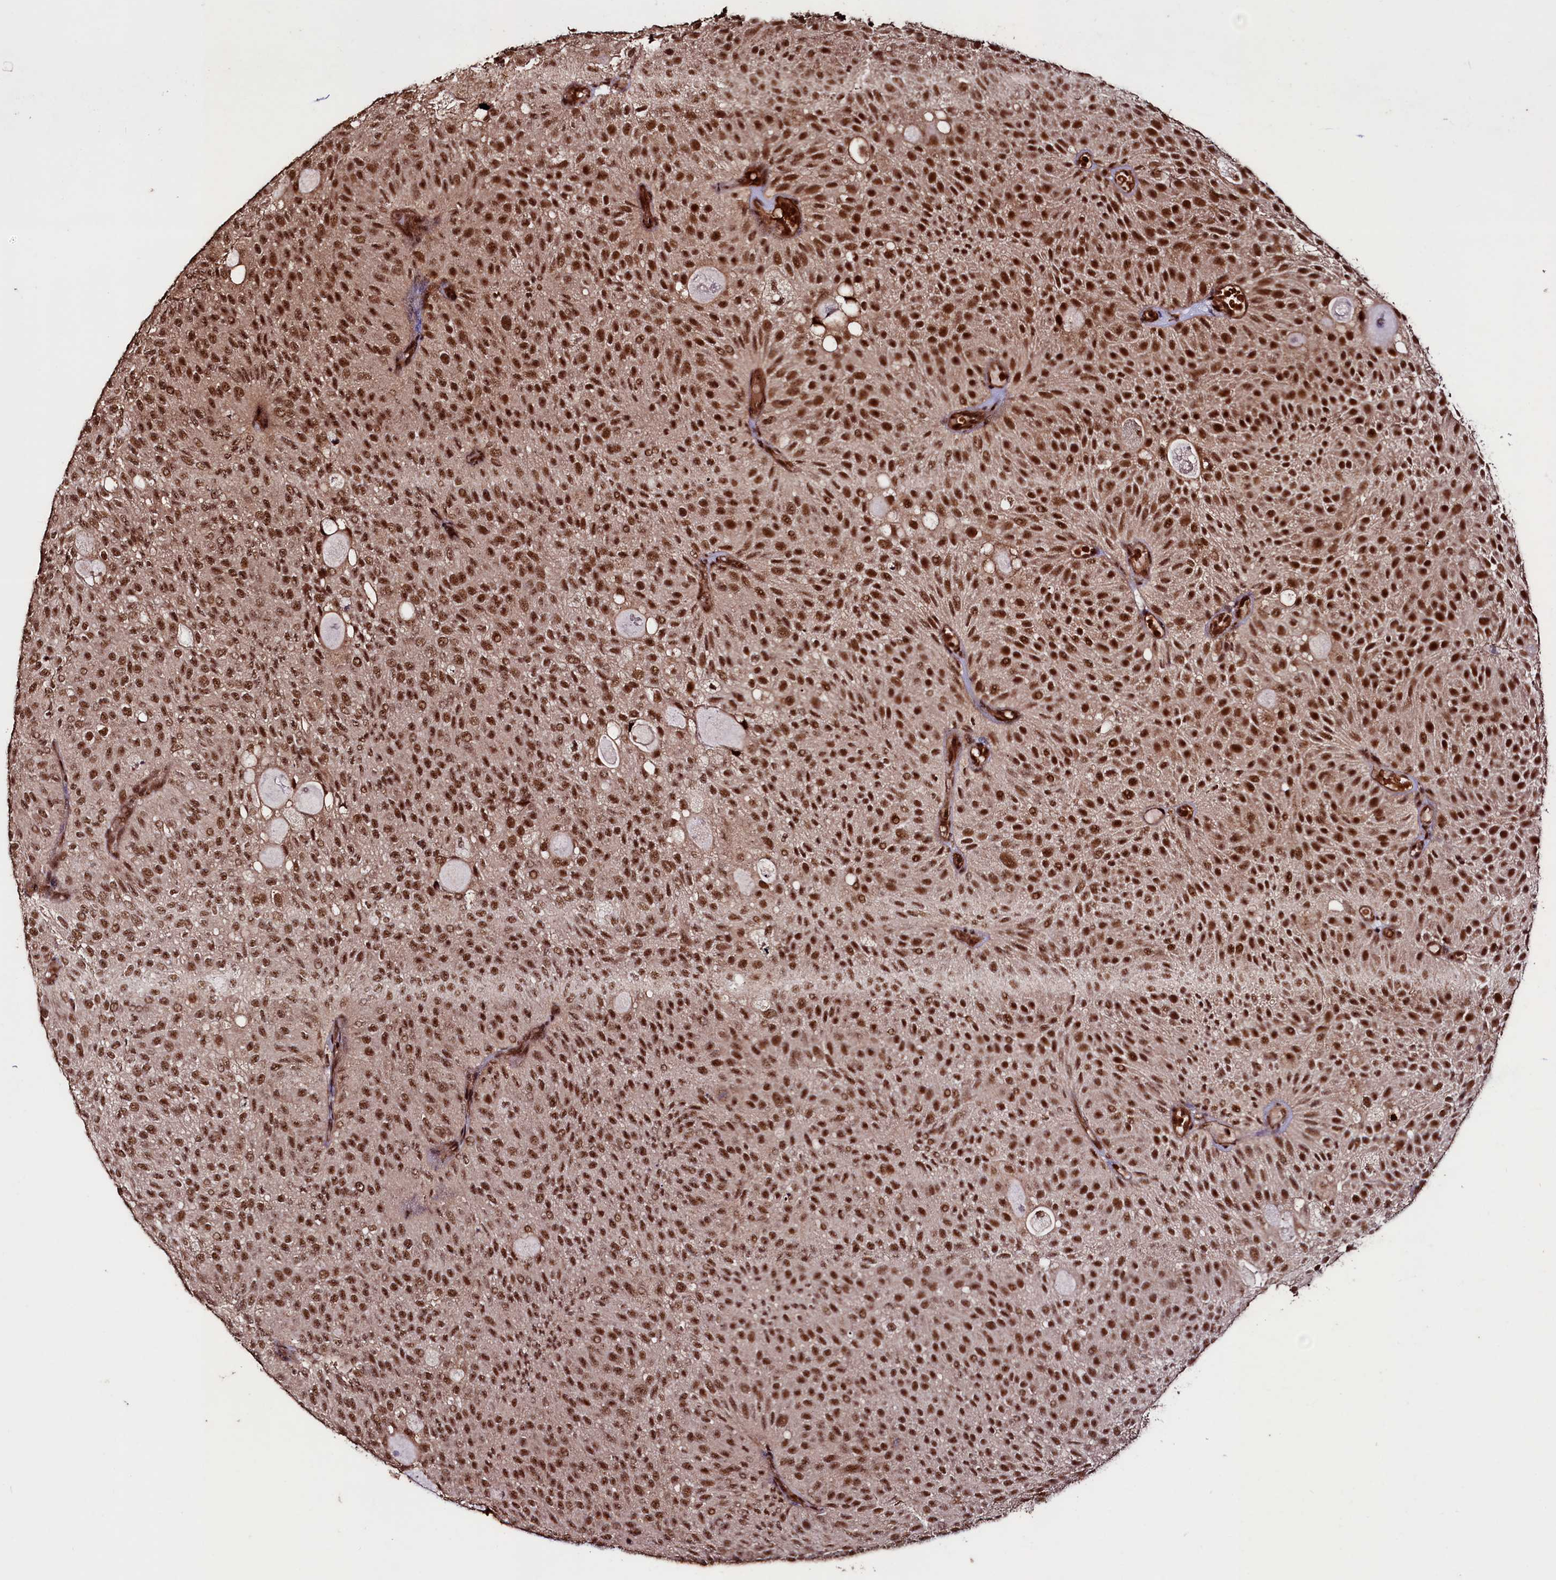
{"staining": {"intensity": "strong", "quantity": ">75%", "location": "nuclear"}, "tissue": "urothelial cancer", "cell_type": "Tumor cells", "image_type": "cancer", "snomed": [{"axis": "morphology", "description": "Urothelial carcinoma, Low grade"}, {"axis": "topography", "description": "Urinary bladder"}], "caption": "Urothelial carcinoma (low-grade) stained for a protein (brown) demonstrates strong nuclear positive positivity in about >75% of tumor cells.", "gene": "SFSWAP", "patient": {"sex": "male", "age": 78}}